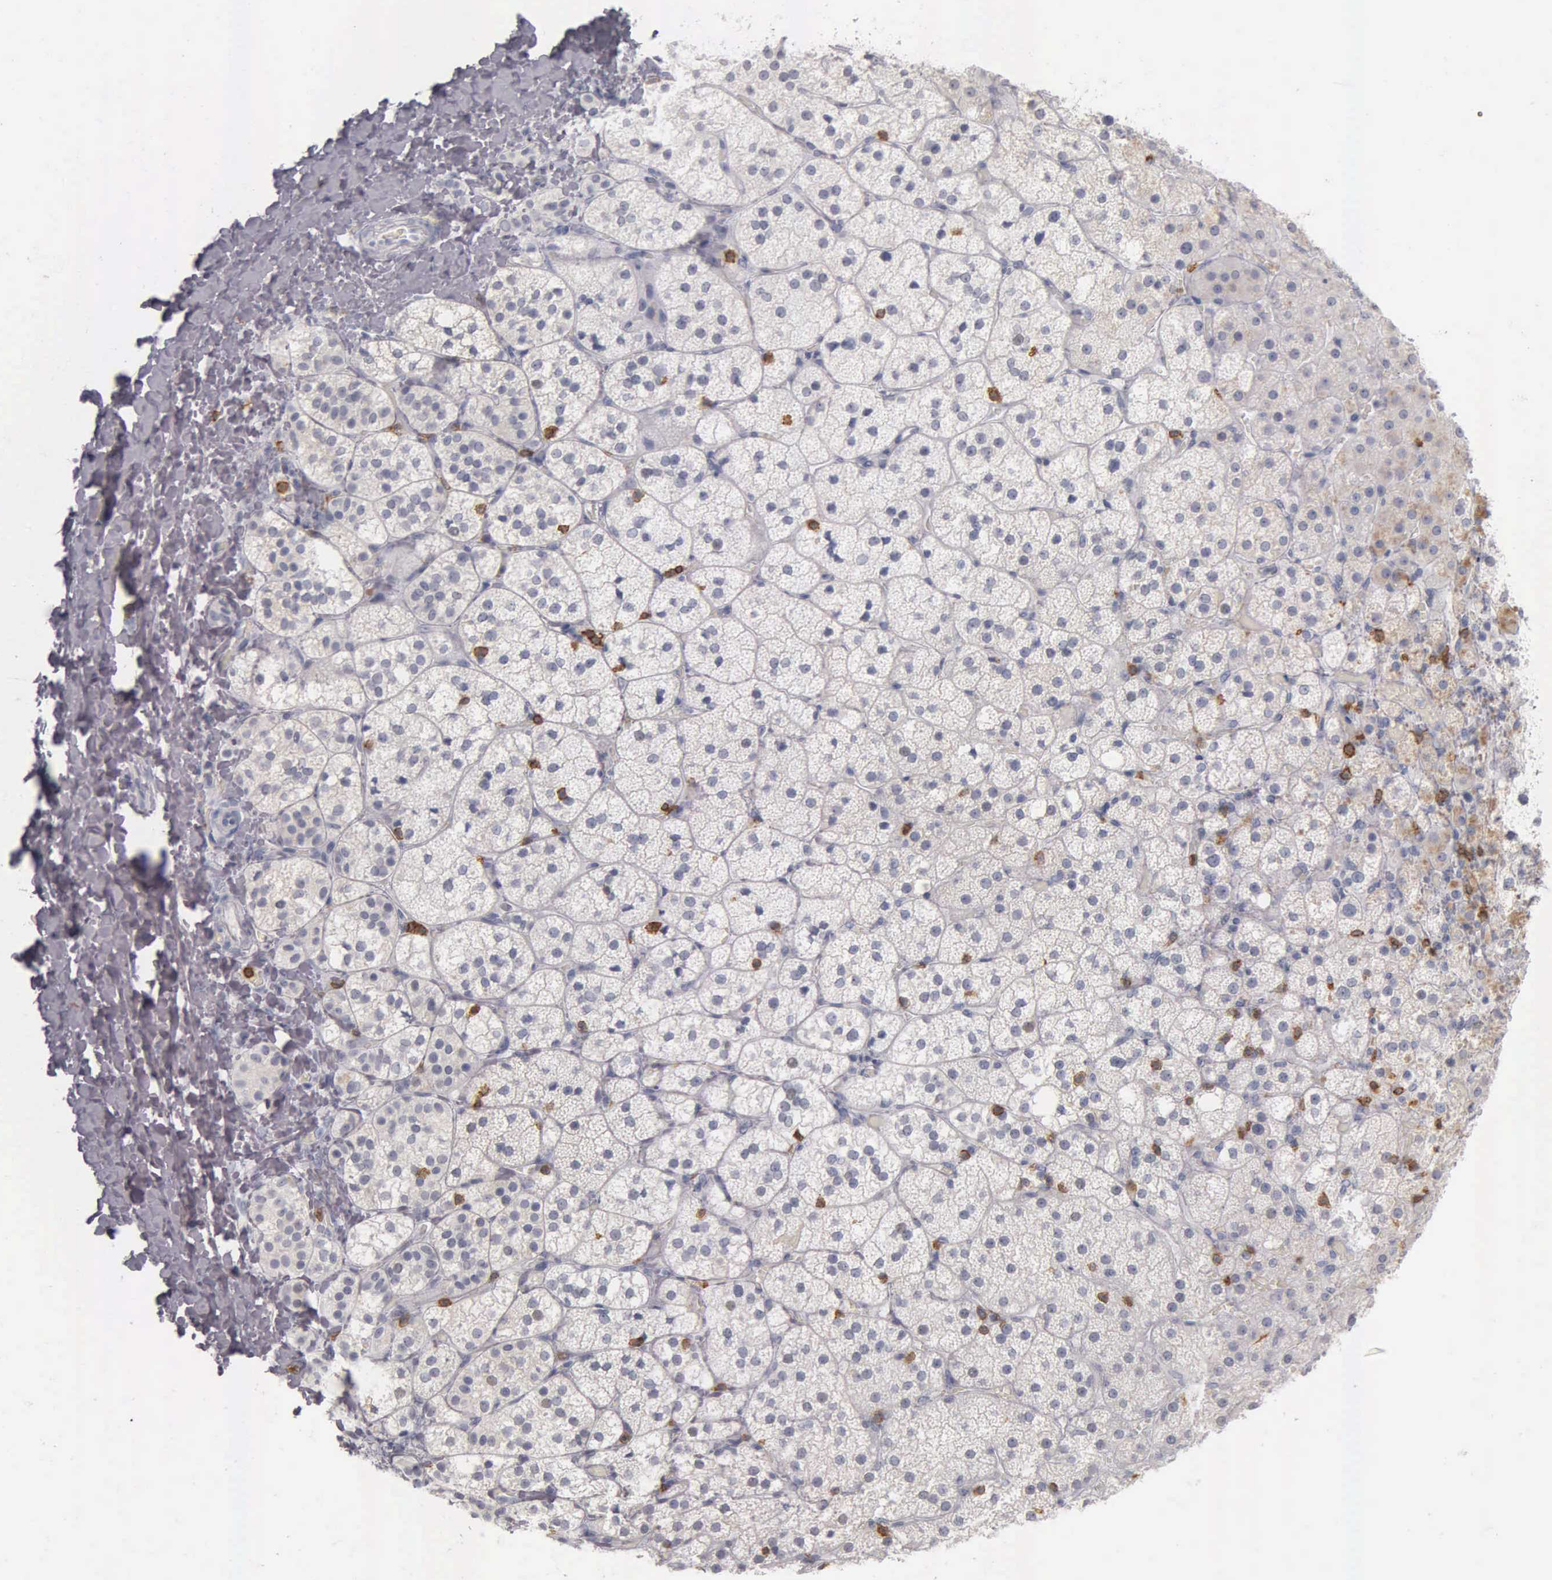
{"staining": {"intensity": "negative", "quantity": "none", "location": "none"}, "tissue": "adrenal gland", "cell_type": "Glandular cells", "image_type": "normal", "snomed": [{"axis": "morphology", "description": "Normal tissue, NOS"}, {"axis": "topography", "description": "Adrenal gland"}], "caption": "Photomicrograph shows no protein staining in glandular cells of normal adrenal gland.", "gene": "CD3E", "patient": {"sex": "male", "age": 53}}